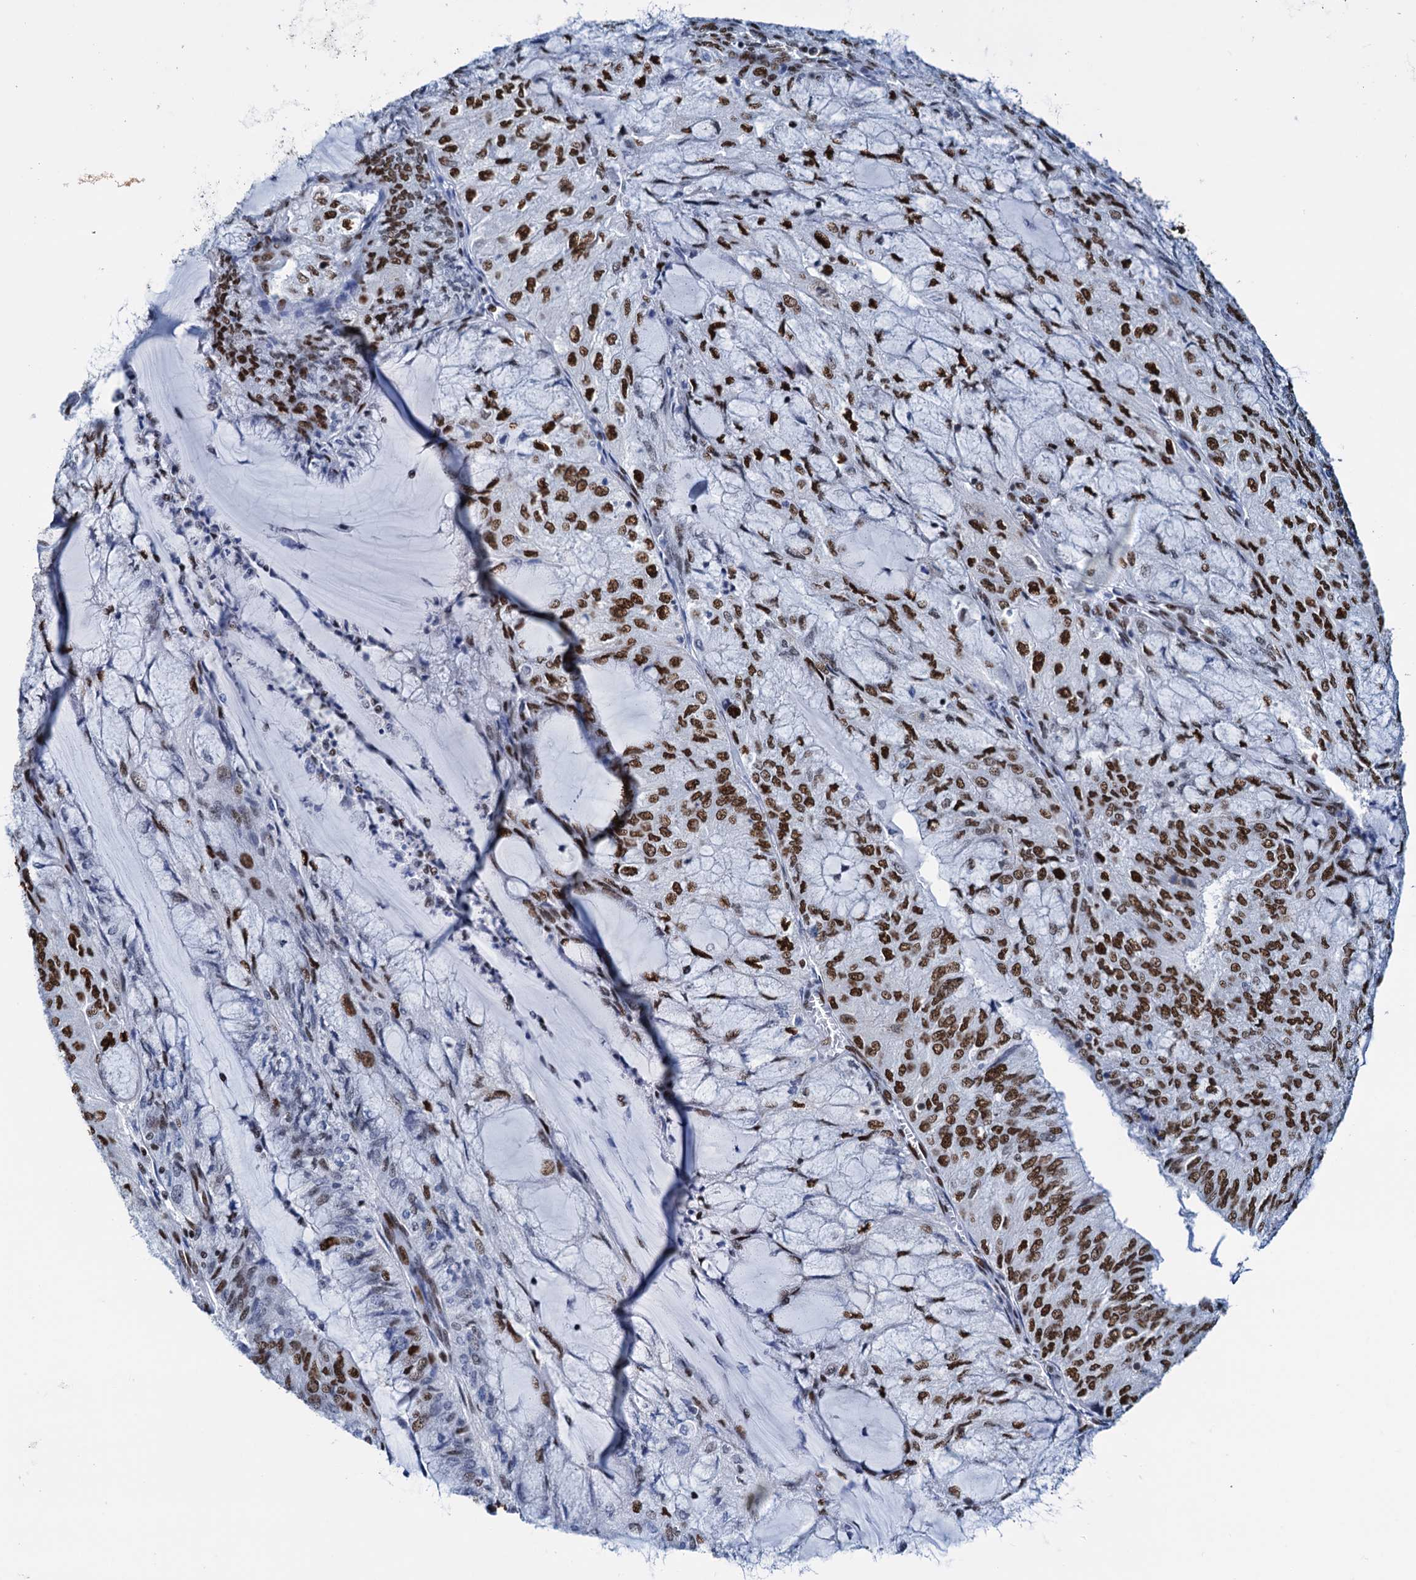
{"staining": {"intensity": "strong", "quantity": ">75%", "location": "nuclear"}, "tissue": "endometrial cancer", "cell_type": "Tumor cells", "image_type": "cancer", "snomed": [{"axis": "morphology", "description": "Adenocarcinoma, NOS"}, {"axis": "topography", "description": "Endometrium"}], "caption": "Immunohistochemistry image of neoplastic tissue: human endometrial cancer (adenocarcinoma) stained using IHC shows high levels of strong protein expression localized specifically in the nuclear of tumor cells, appearing as a nuclear brown color.", "gene": "SLTM", "patient": {"sex": "female", "age": 81}}